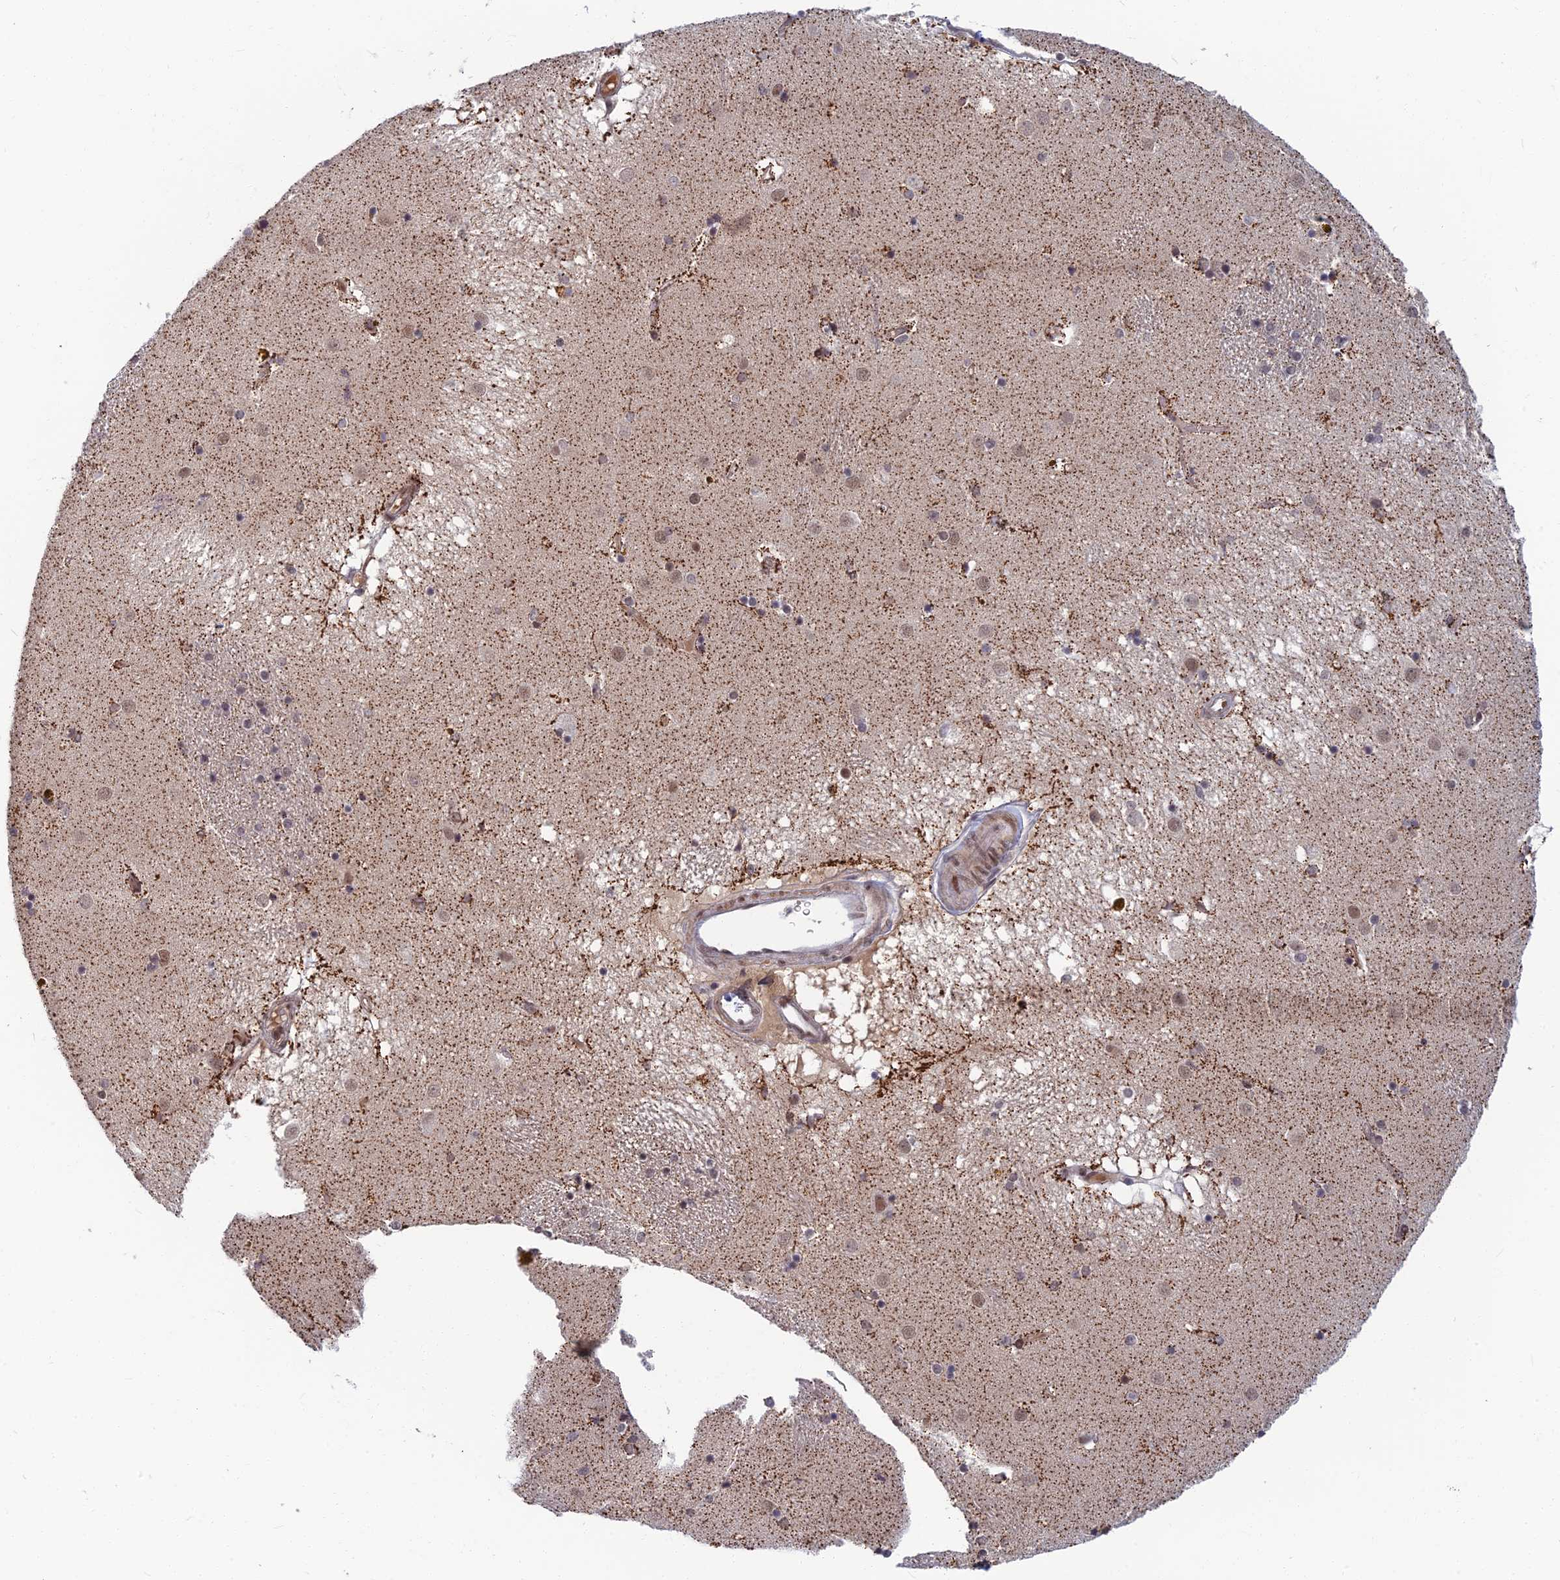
{"staining": {"intensity": "moderate", "quantity": "<25%", "location": "cytoplasmic/membranous"}, "tissue": "caudate", "cell_type": "Glial cells", "image_type": "normal", "snomed": [{"axis": "morphology", "description": "Normal tissue, NOS"}, {"axis": "topography", "description": "Lateral ventricle wall"}], "caption": "Protein staining of unremarkable caudate shows moderate cytoplasmic/membranous staining in about <25% of glial cells. The staining was performed using DAB to visualize the protein expression in brown, while the nuclei were stained in blue with hematoxylin (Magnification: 20x).", "gene": "TCEA2", "patient": {"sex": "male", "age": 70}}